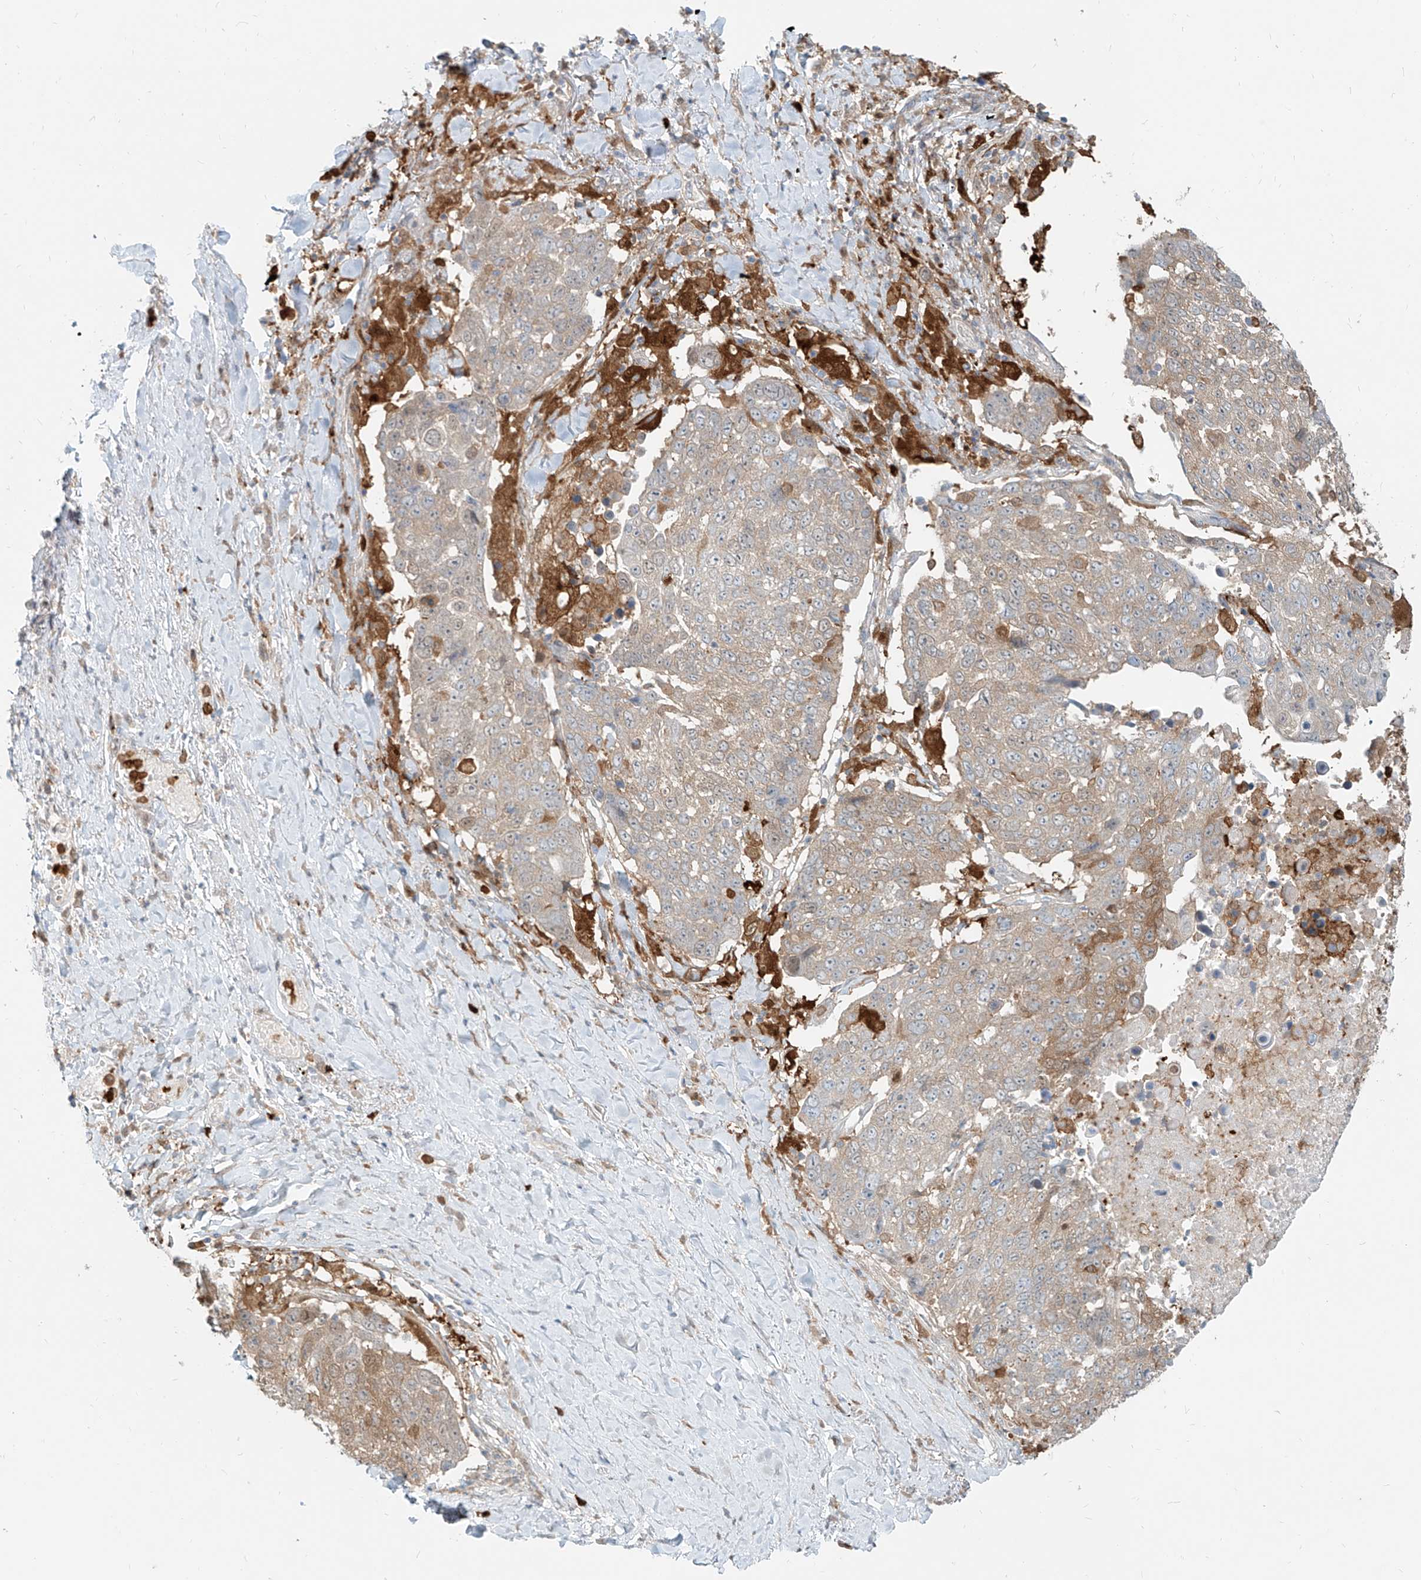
{"staining": {"intensity": "weak", "quantity": "25%-75%", "location": "cytoplasmic/membranous"}, "tissue": "lung cancer", "cell_type": "Tumor cells", "image_type": "cancer", "snomed": [{"axis": "morphology", "description": "Squamous cell carcinoma, NOS"}, {"axis": "topography", "description": "Lung"}], "caption": "The image exhibits immunohistochemical staining of lung cancer (squamous cell carcinoma). There is weak cytoplasmic/membranous positivity is identified in approximately 25%-75% of tumor cells.", "gene": "PGD", "patient": {"sex": "male", "age": 66}}